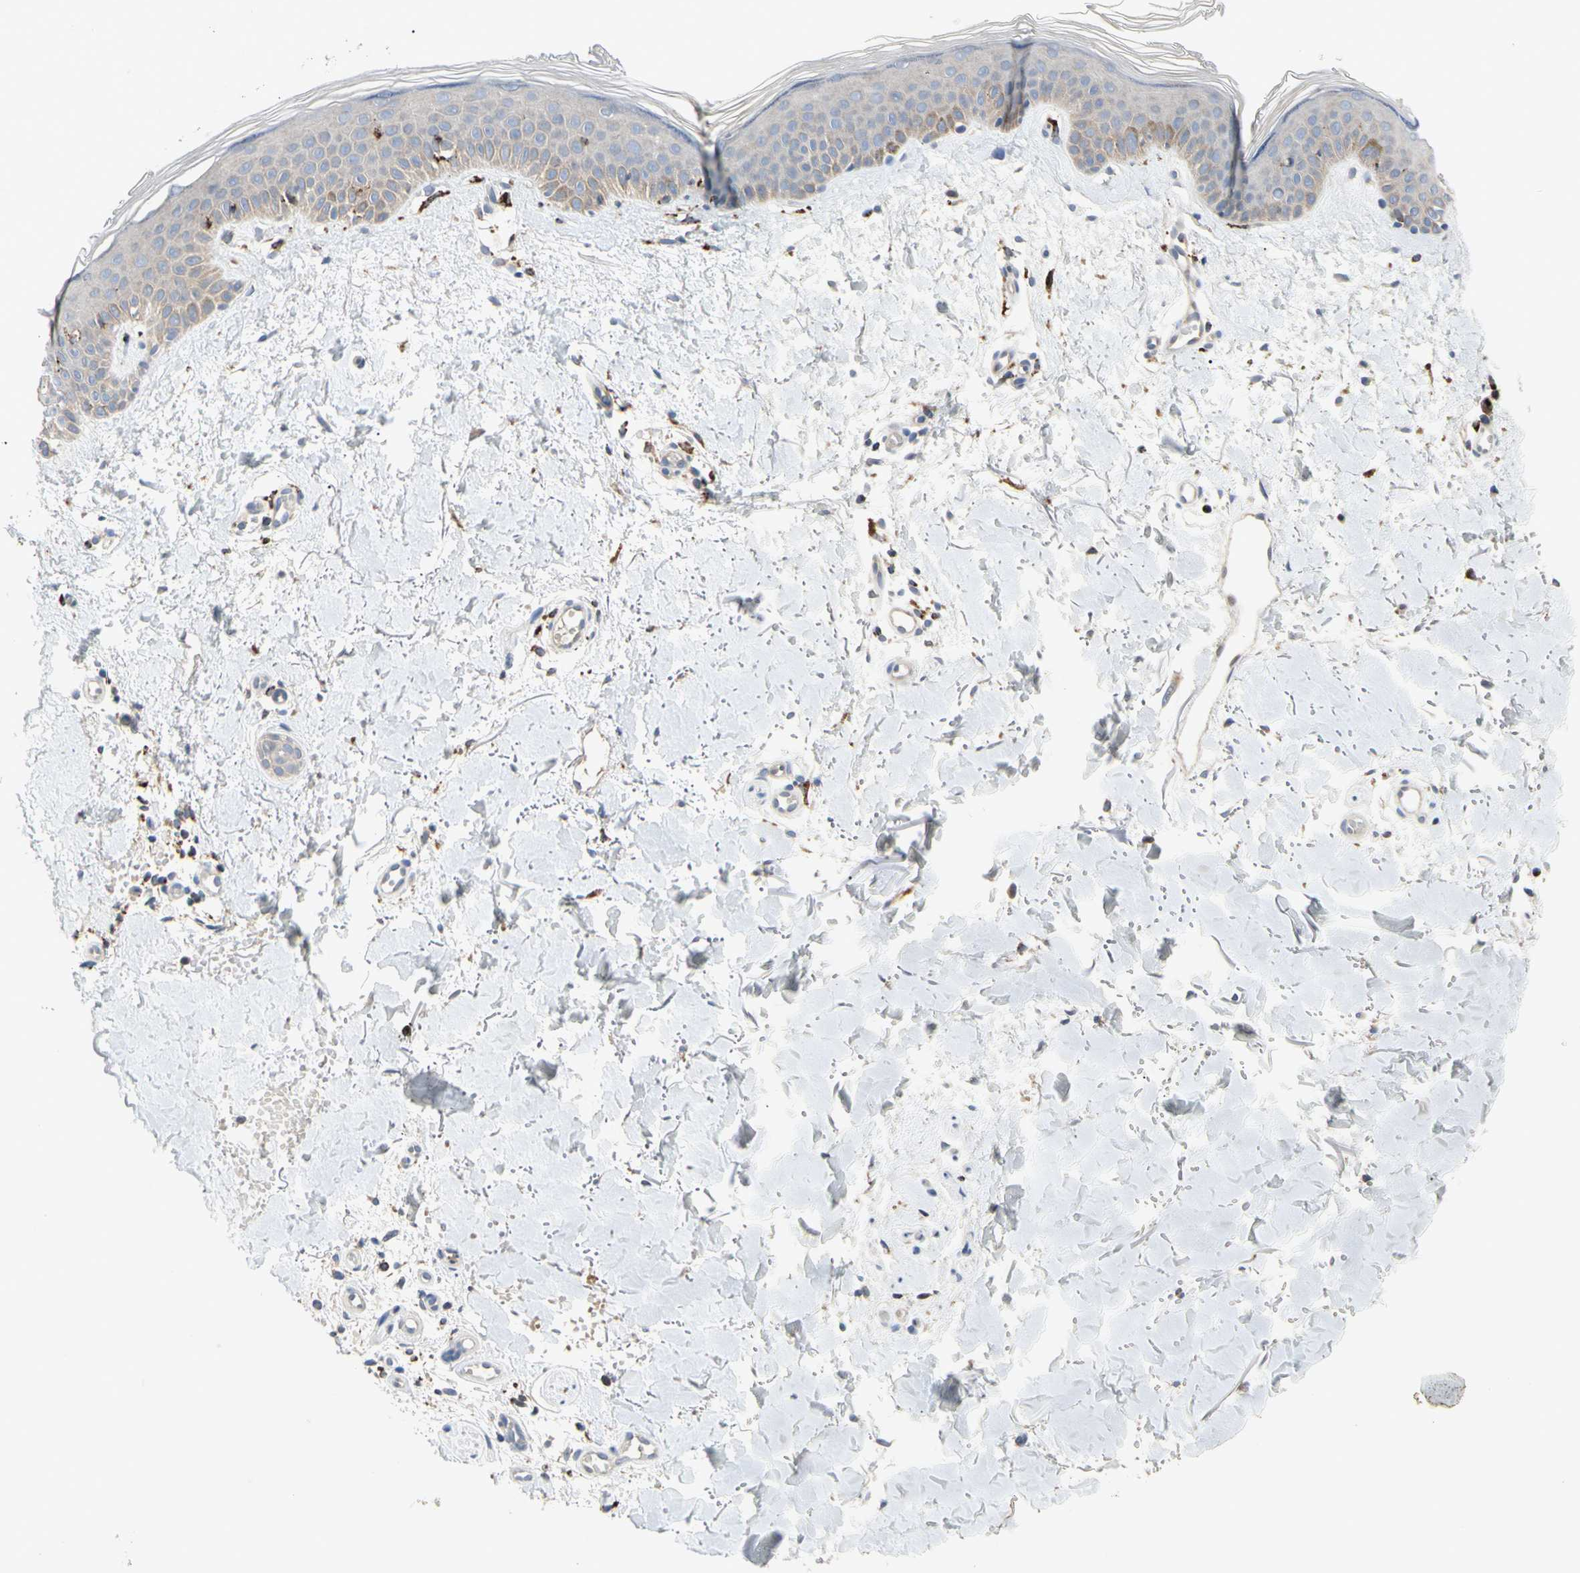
{"staining": {"intensity": "negative", "quantity": "none", "location": "none"}, "tissue": "skin", "cell_type": "Fibroblasts", "image_type": "normal", "snomed": [{"axis": "morphology", "description": "Normal tissue, NOS"}, {"axis": "topography", "description": "Skin"}], "caption": "Image shows no protein expression in fibroblasts of normal skin. (DAB (3,3'-diaminobenzidine) immunohistochemistry, high magnification).", "gene": "ADA2", "patient": {"sex": "female", "age": 56}}